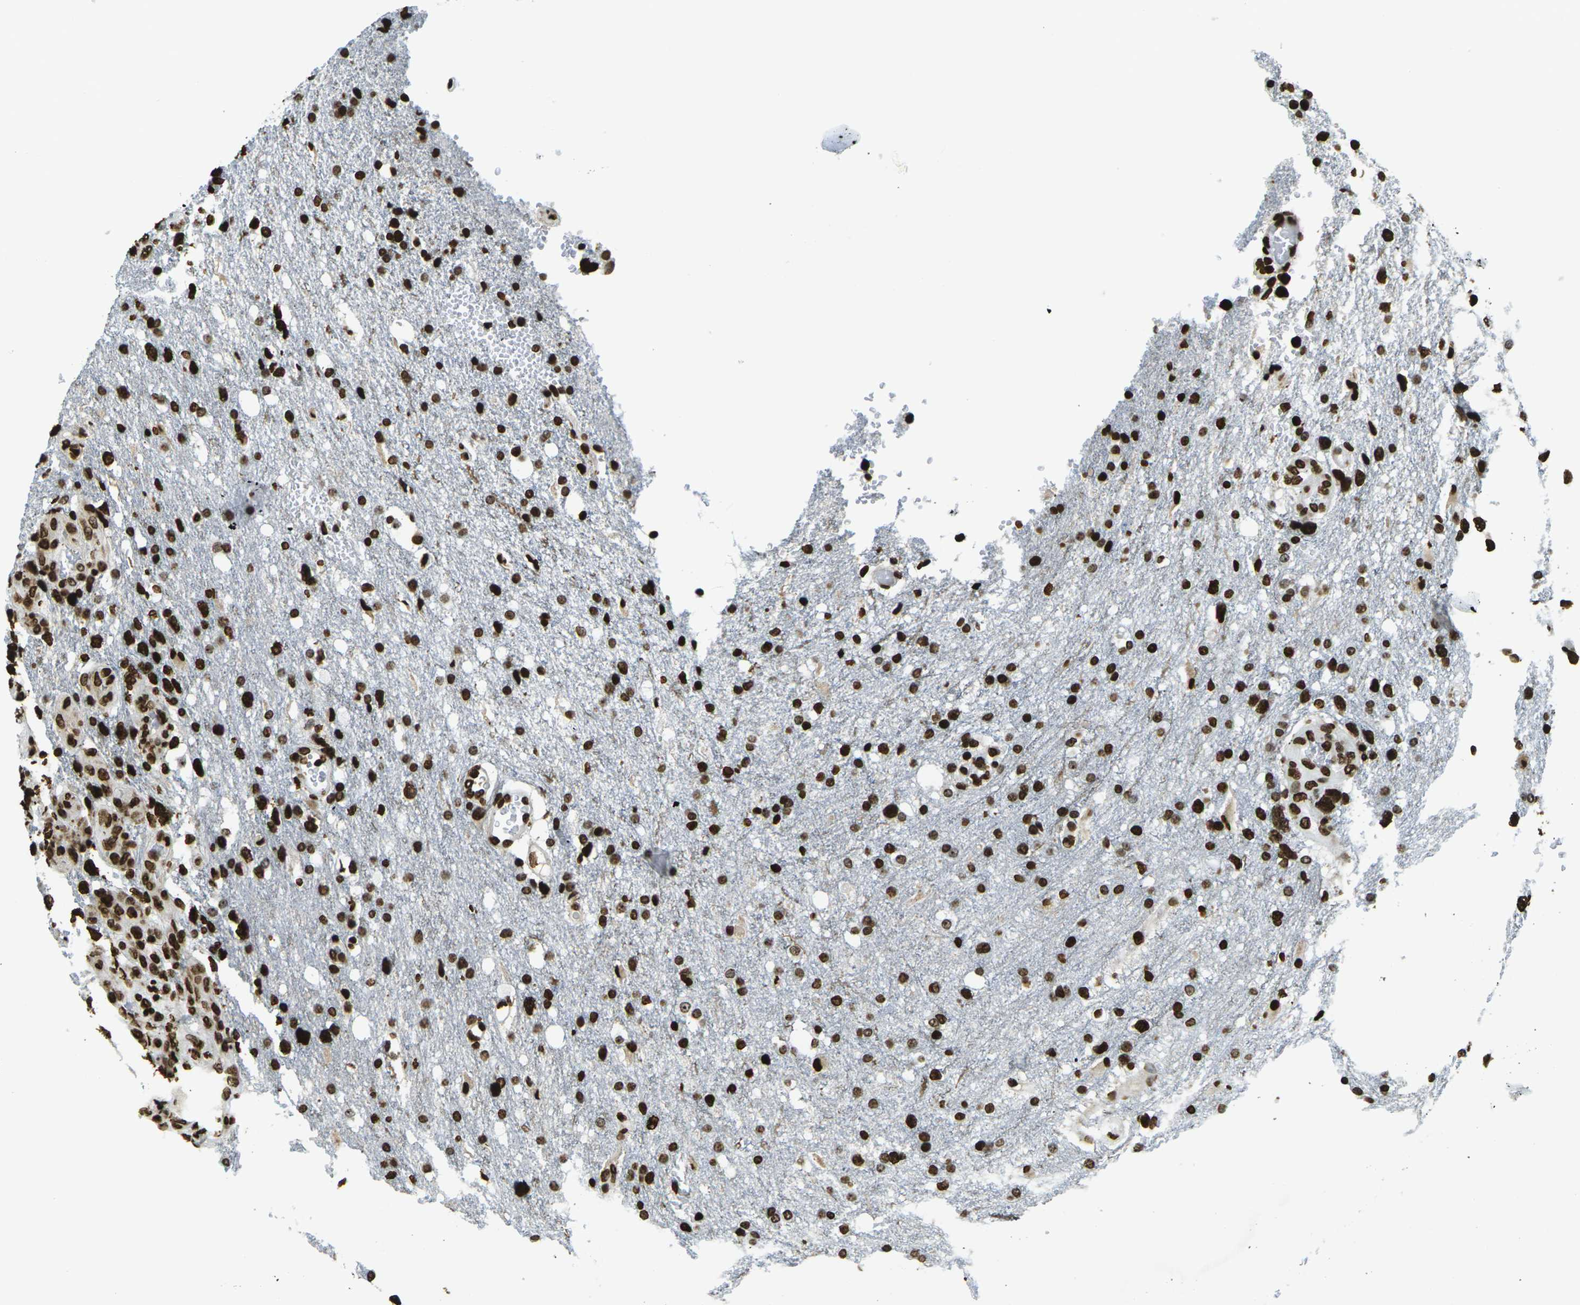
{"staining": {"intensity": "strong", "quantity": ">75%", "location": "nuclear"}, "tissue": "glioma", "cell_type": "Tumor cells", "image_type": "cancer", "snomed": [{"axis": "morphology", "description": "Glioma, malignant, High grade"}, {"axis": "topography", "description": "Brain"}], "caption": "This image demonstrates glioma stained with immunohistochemistry to label a protein in brown. The nuclear of tumor cells show strong positivity for the protein. Nuclei are counter-stained blue.", "gene": "H1-2", "patient": {"sex": "female", "age": 58}}